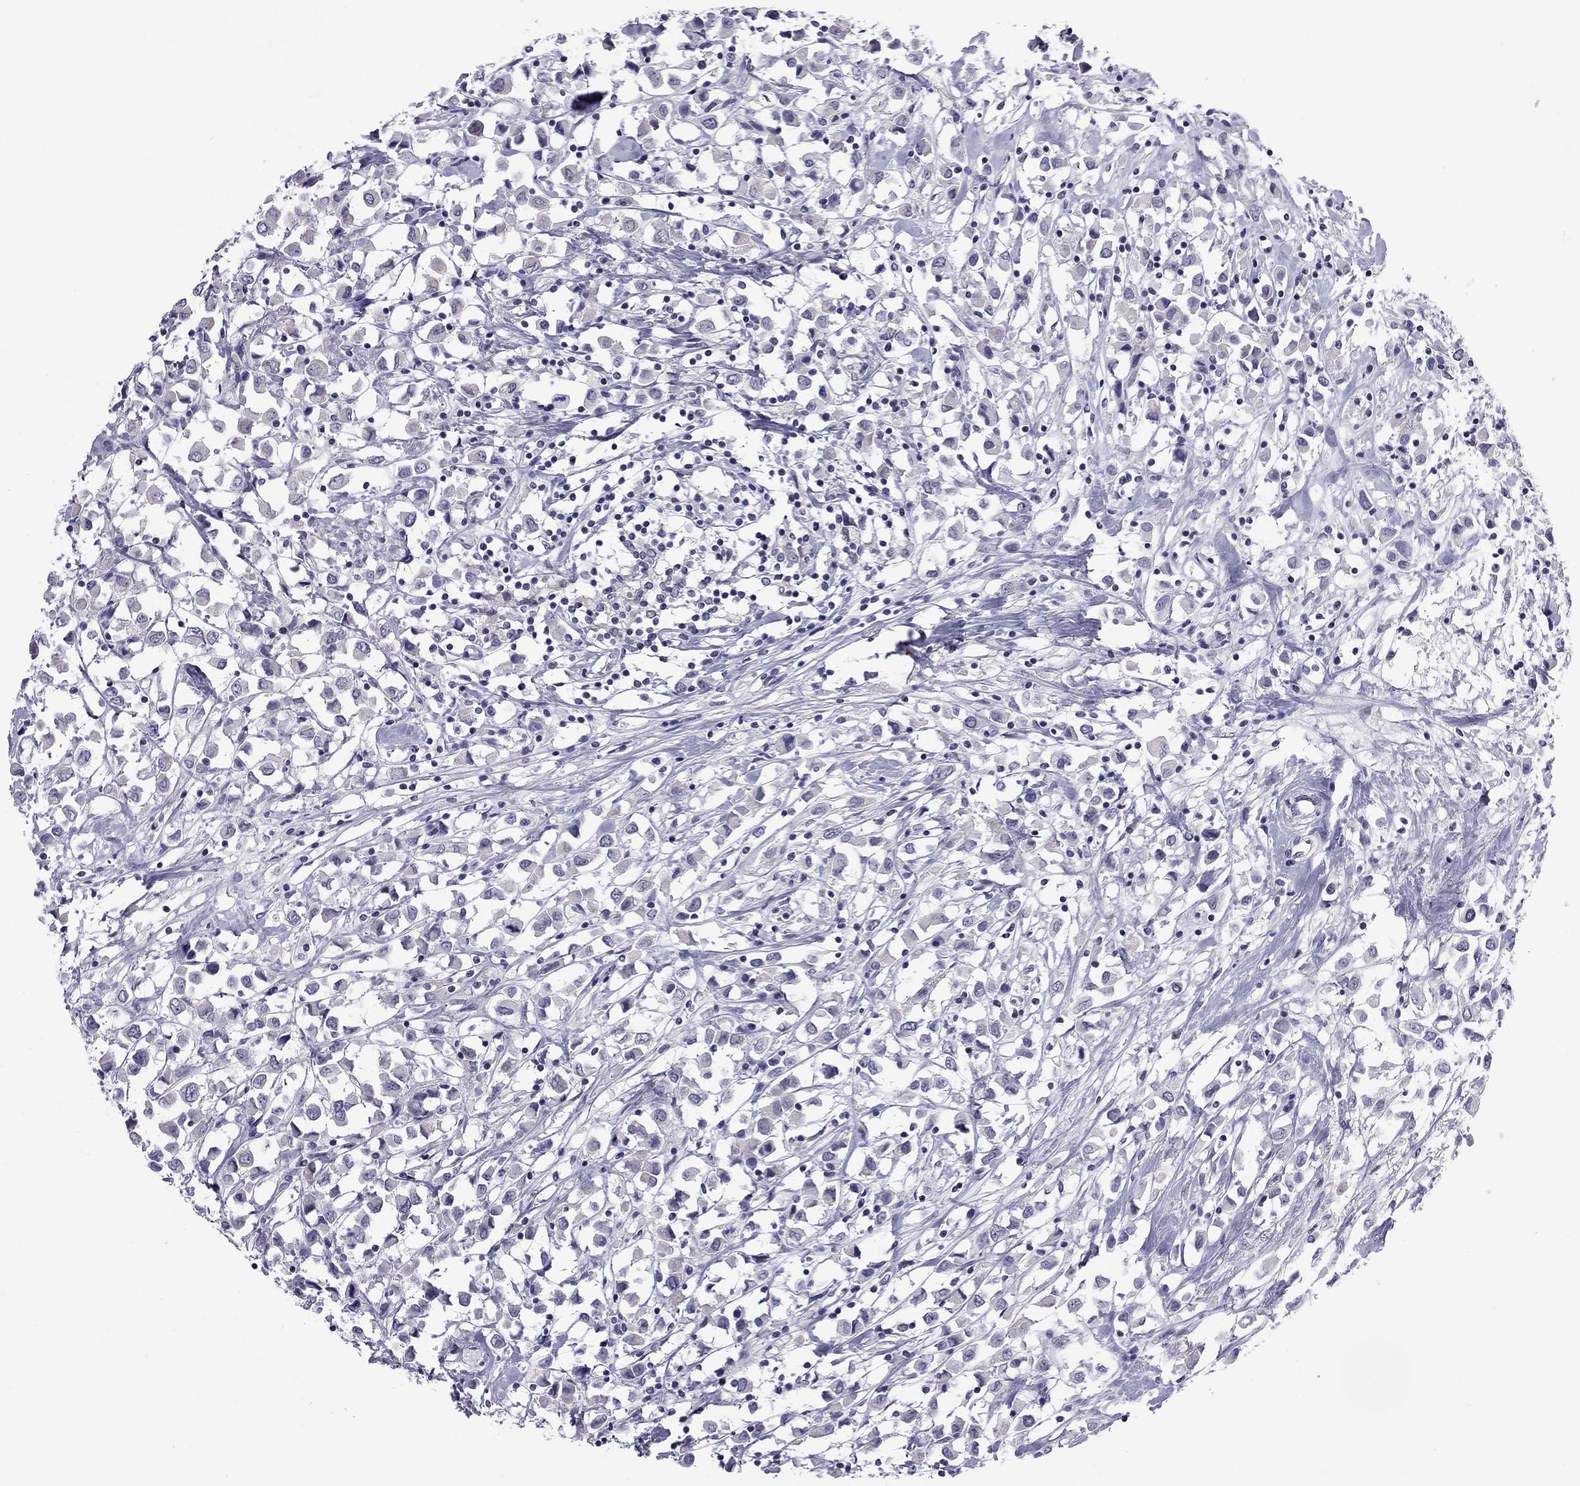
{"staining": {"intensity": "negative", "quantity": "none", "location": "none"}, "tissue": "breast cancer", "cell_type": "Tumor cells", "image_type": "cancer", "snomed": [{"axis": "morphology", "description": "Duct carcinoma"}, {"axis": "topography", "description": "Breast"}], "caption": "DAB (3,3'-diaminobenzidine) immunohistochemical staining of infiltrating ductal carcinoma (breast) shows no significant positivity in tumor cells.", "gene": "RTL9", "patient": {"sex": "female", "age": 61}}